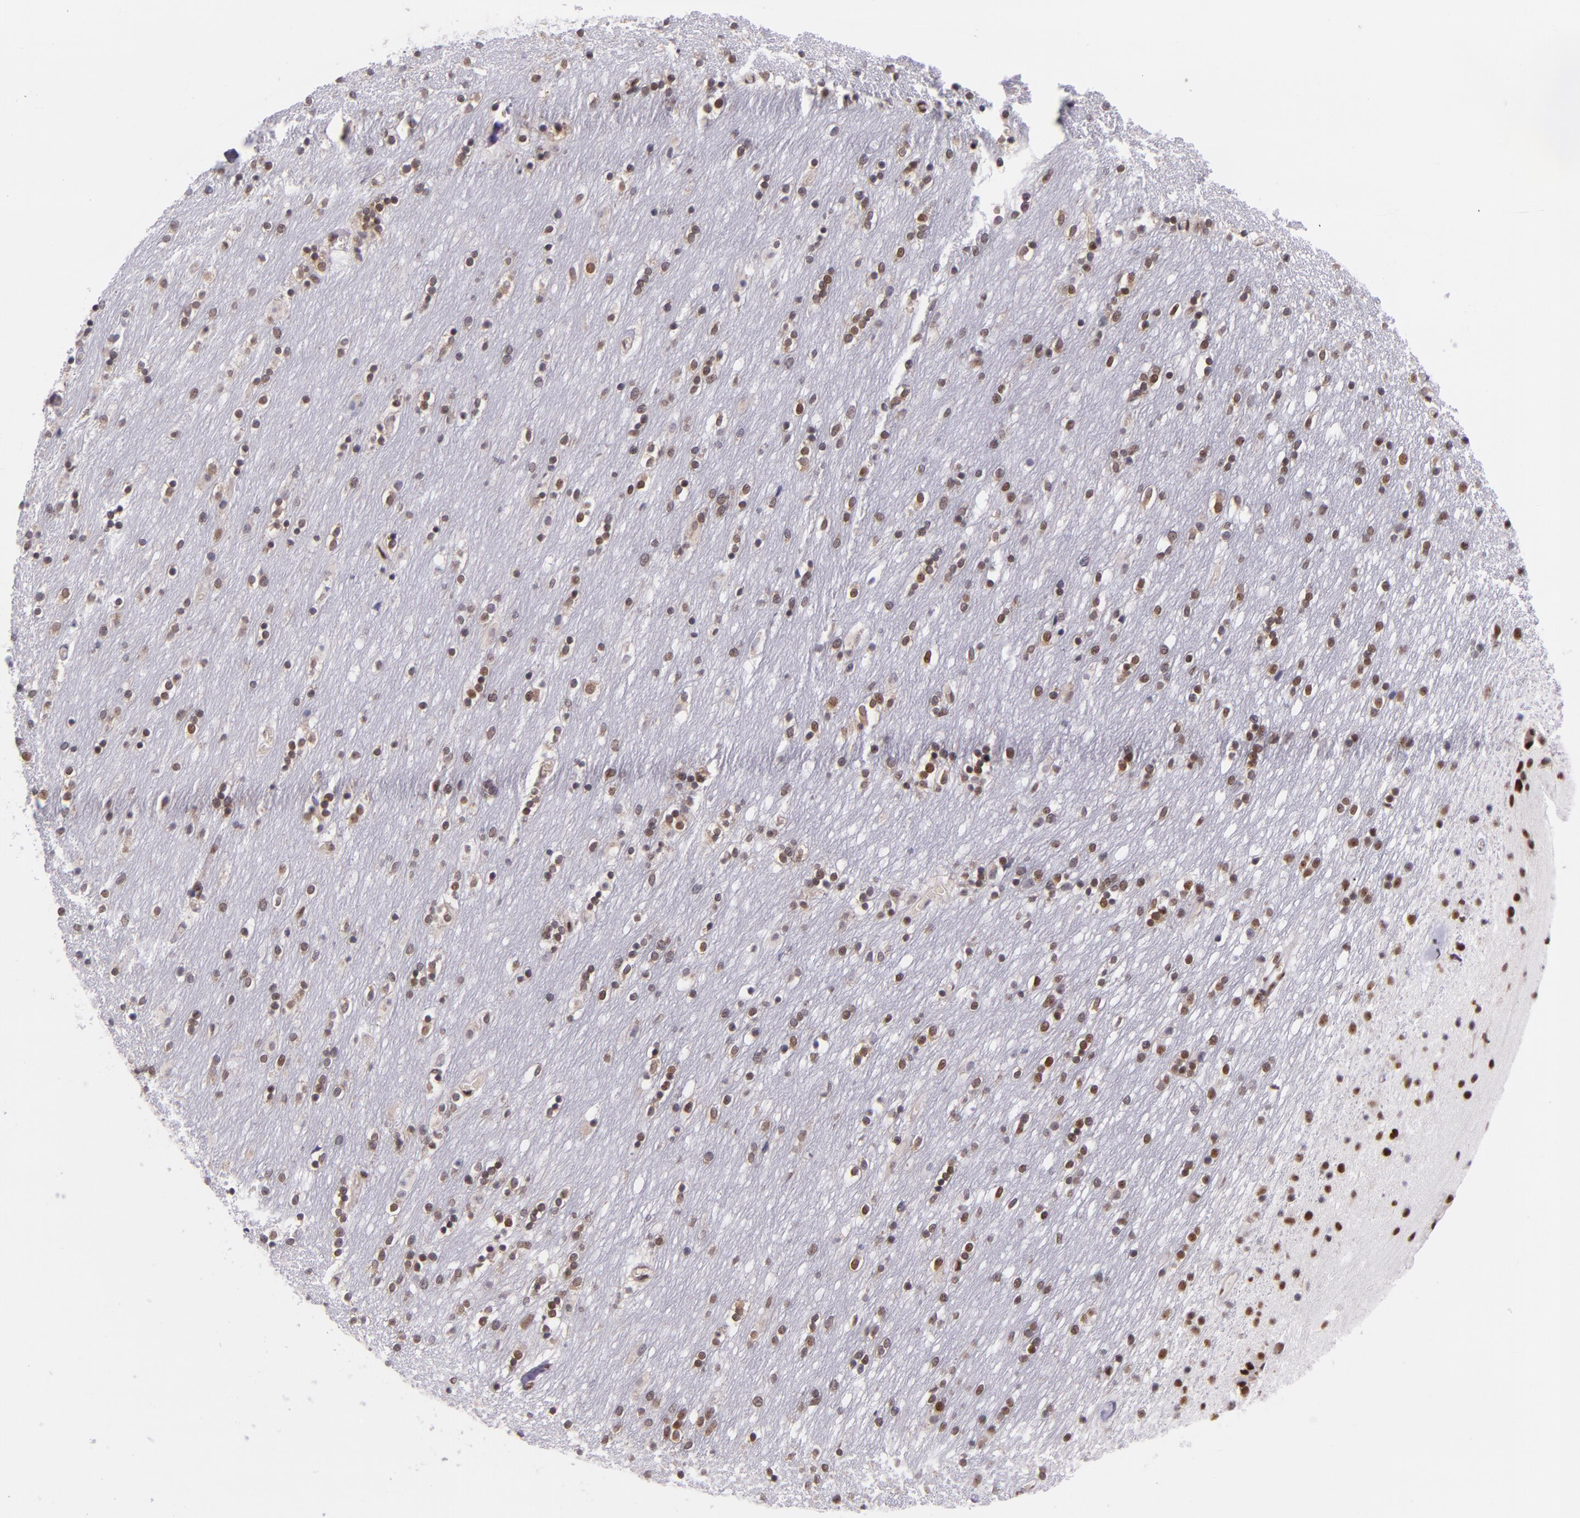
{"staining": {"intensity": "moderate", "quantity": ">75%", "location": "nuclear"}, "tissue": "caudate", "cell_type": "Glial cells", "image_type": "normal", "snomed": [{"axis": "morphology", "description": "Normal tissue, NOS"}, {"axis": "topography", "description": "Lateral ventricle wall"}], "caption": "Immunohistochemistry image of benign caudate: human caudate stained using immunohistochemistry (IHC) demonstrates medium levels of moderate protein expression localized specifically in the nuclear of glial cells, appearing as a nuclear brown color.", "gene": "GPKOW", "patient": {"sex": "female", "age": 54}}